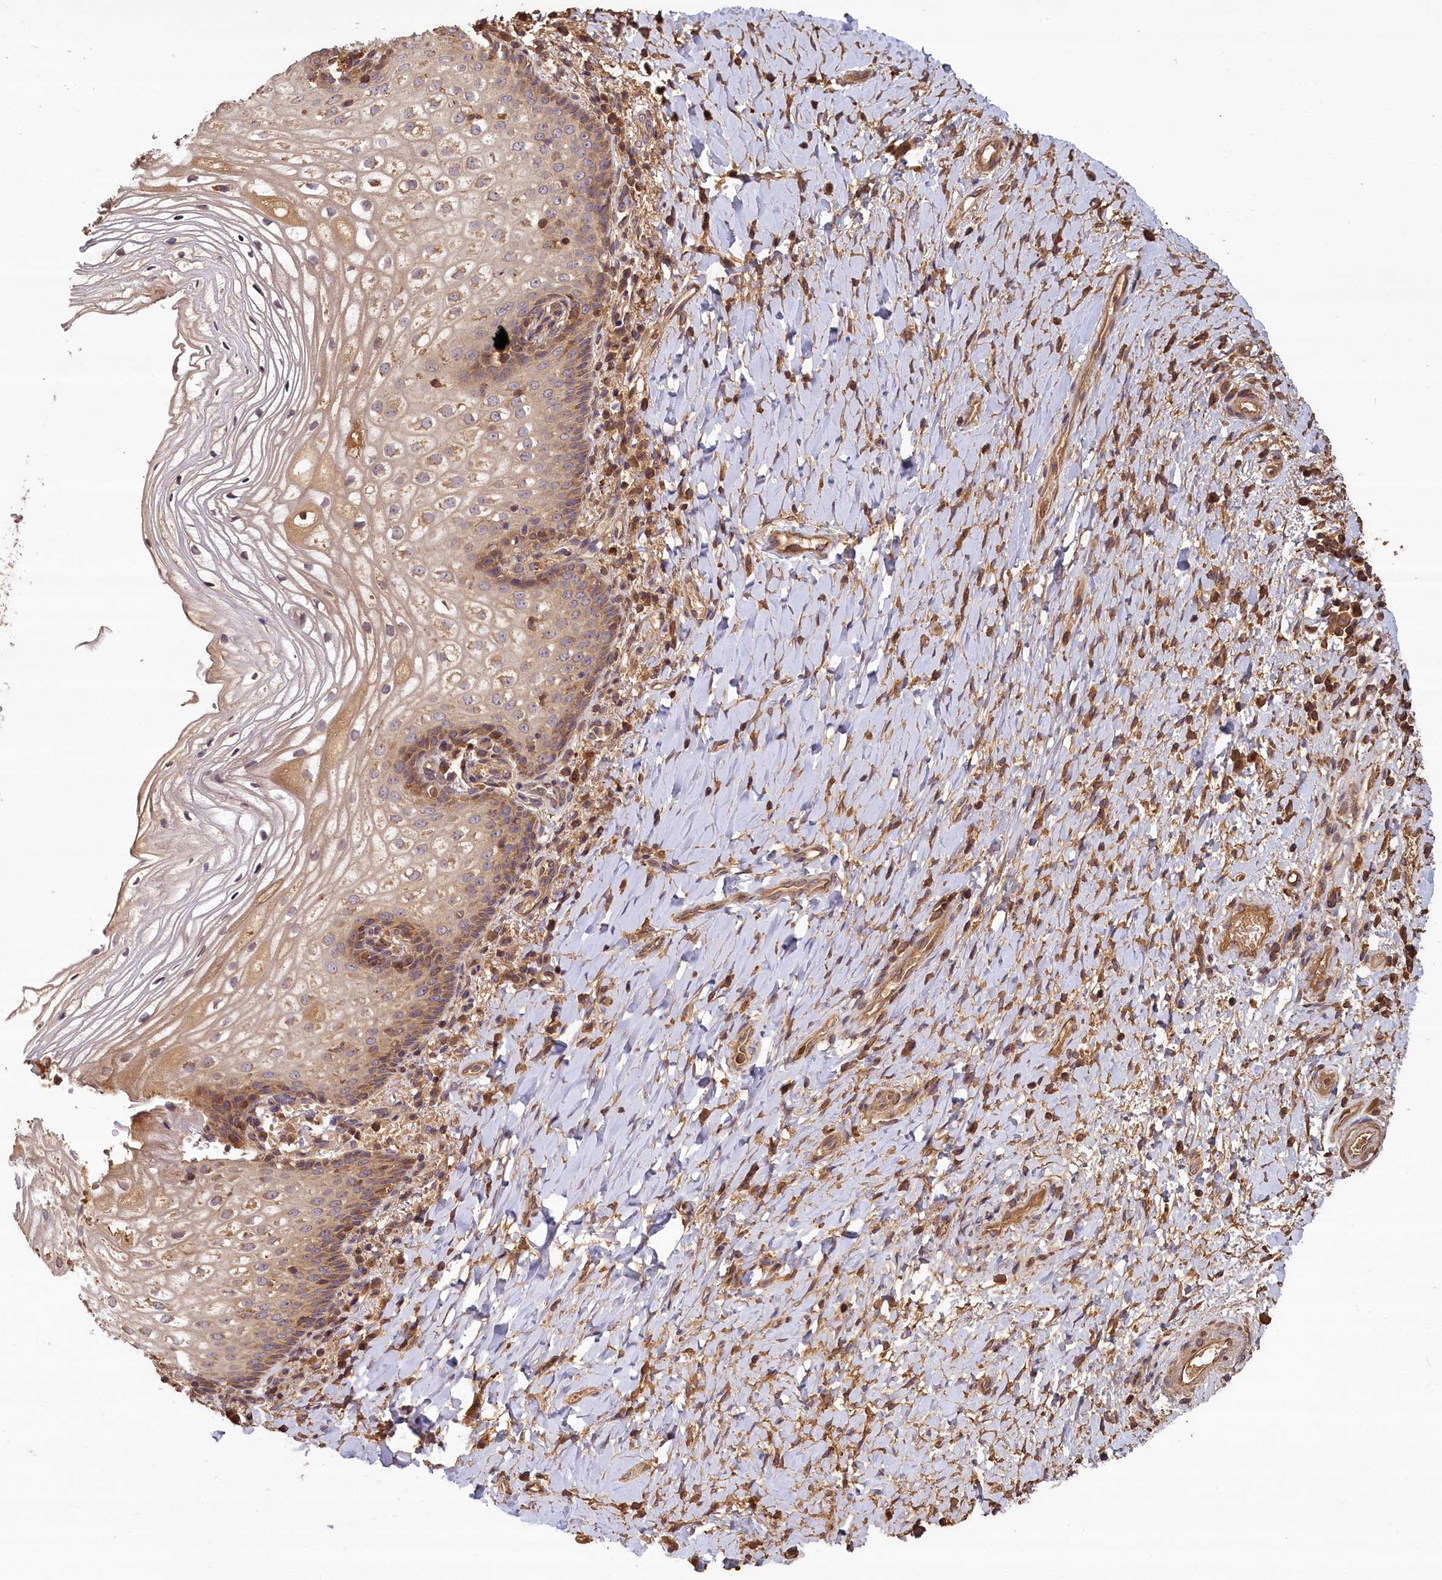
{"staining": {"intensity": "moderate", "quantity": "25%-75%", "location": "cytoplasmic/membranous"}, "tissue": "vagina", "cell_type": "Squamous epithelial cells", "image_type": "normal", "snomed": [{"axis": "morphology", "description": "Normal tissue, NOS"}, {"axis": "topography", "description": "Vagina"}], "caption": "IHC image of unremarkable vagina: vagina stained using IHC displays medium levels of moderate protein expression localized specifically in the cytoplasmic/membranous of squamous epithelial cells, appearing as a cytoplasmic/membranous brown color.", "gene": "NUDT6", "patient": {"sex": "female", "age": 60}}